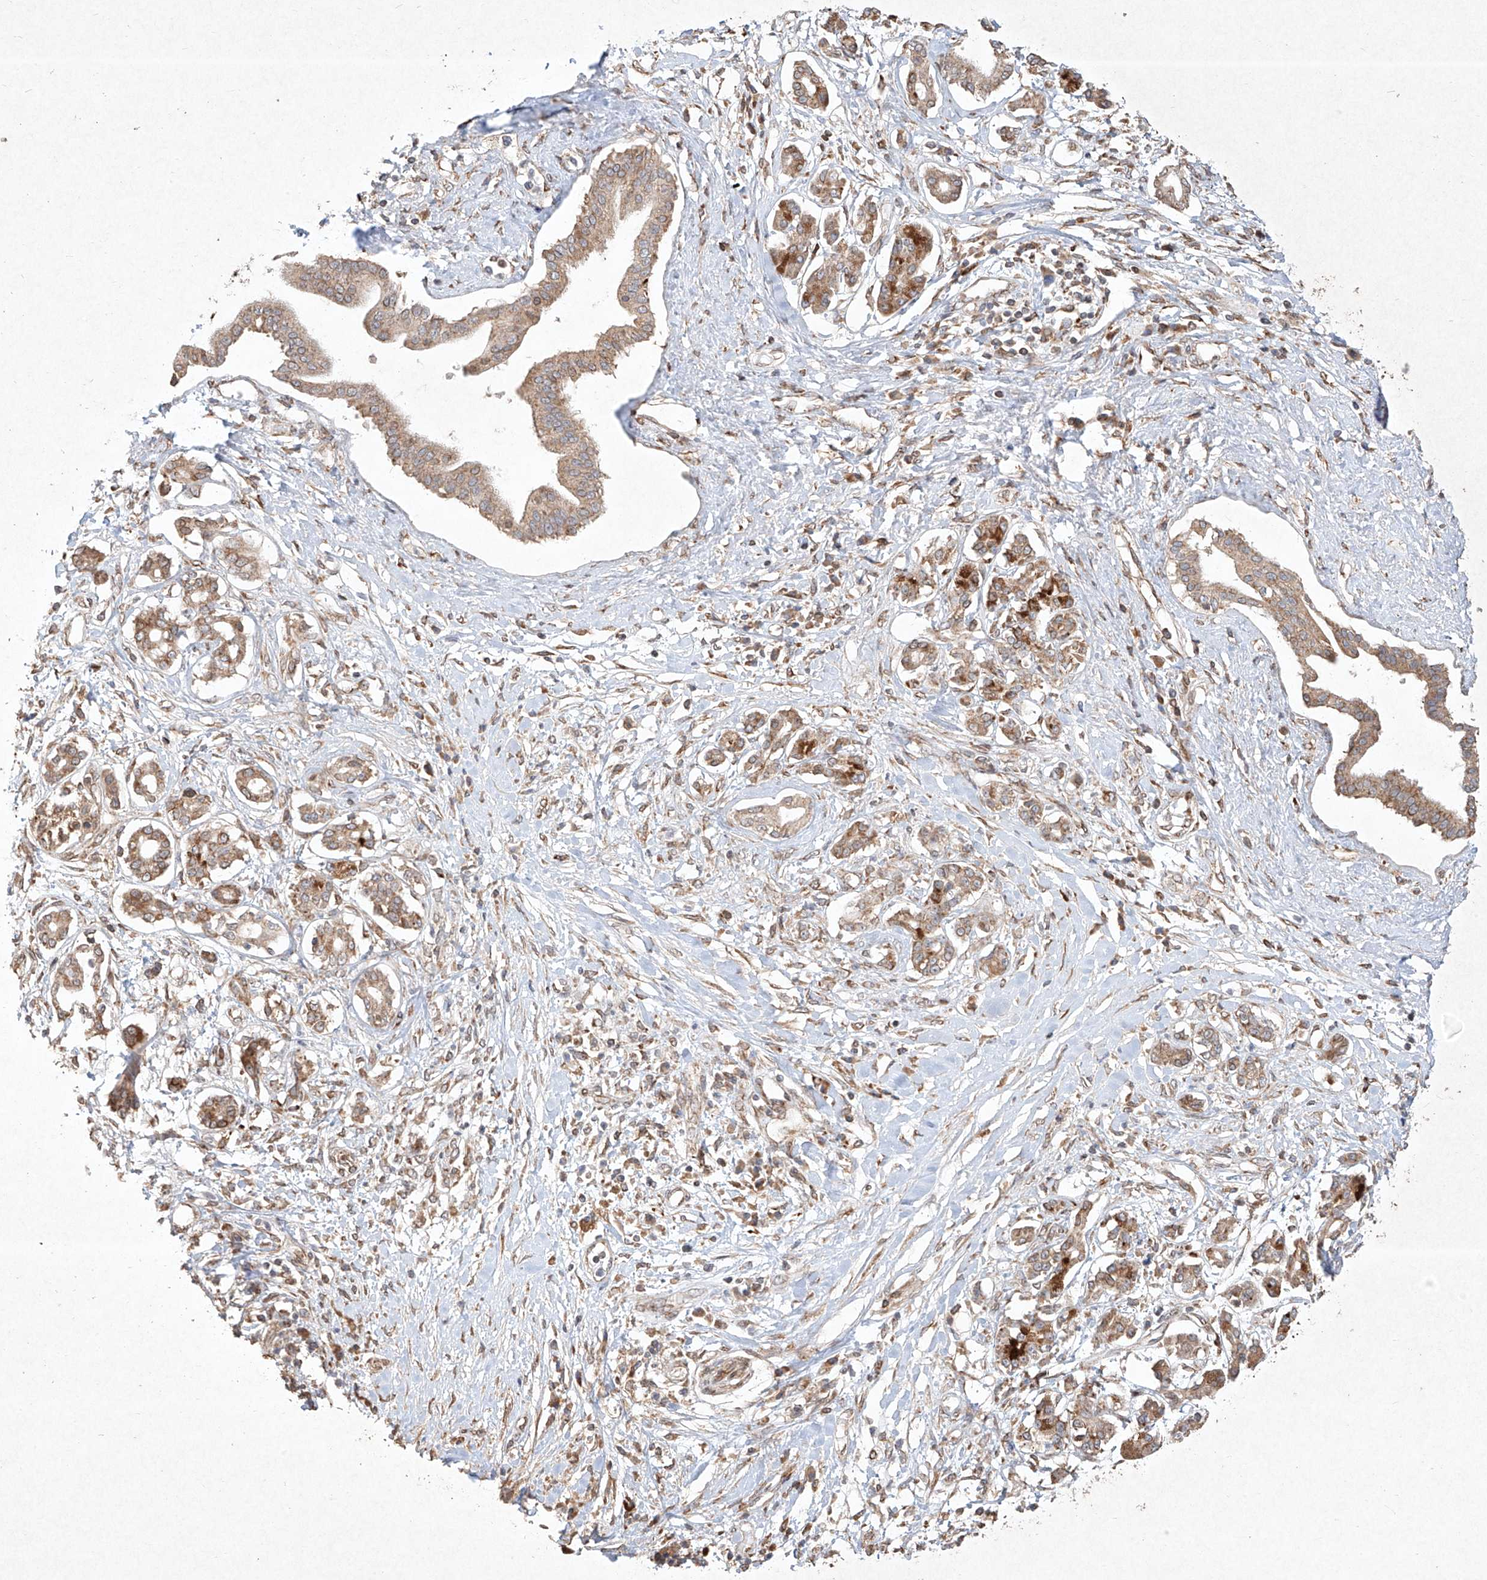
{"staining": {"intensity": "weak", "quantity": ">75%", "location": "cytoplasmic/membranous"}, "tissue": "pancreatic cancer", "cell_type": "Tumor cells", "image_type": "cancer", "snomed": [{"axis": "morphology", "description": "Inflammation, NOS"}, {"axis": "morphology", "description": "Adenocarcinoma, NOS"}, {"axis": "topography", "description": "Pancreas"}], "caption": "Immunohistochemical staining of adenocarcinoma (pancreatic) demonstrates low levels of weak cytoplasmic/membranous staining in approximately >75% of tumor cells. The protein of interest is shown in brown color, while the nuclei are stained blue.", "gene": "SEMA3B", "patient": {"sex": "female", "age": 56}}